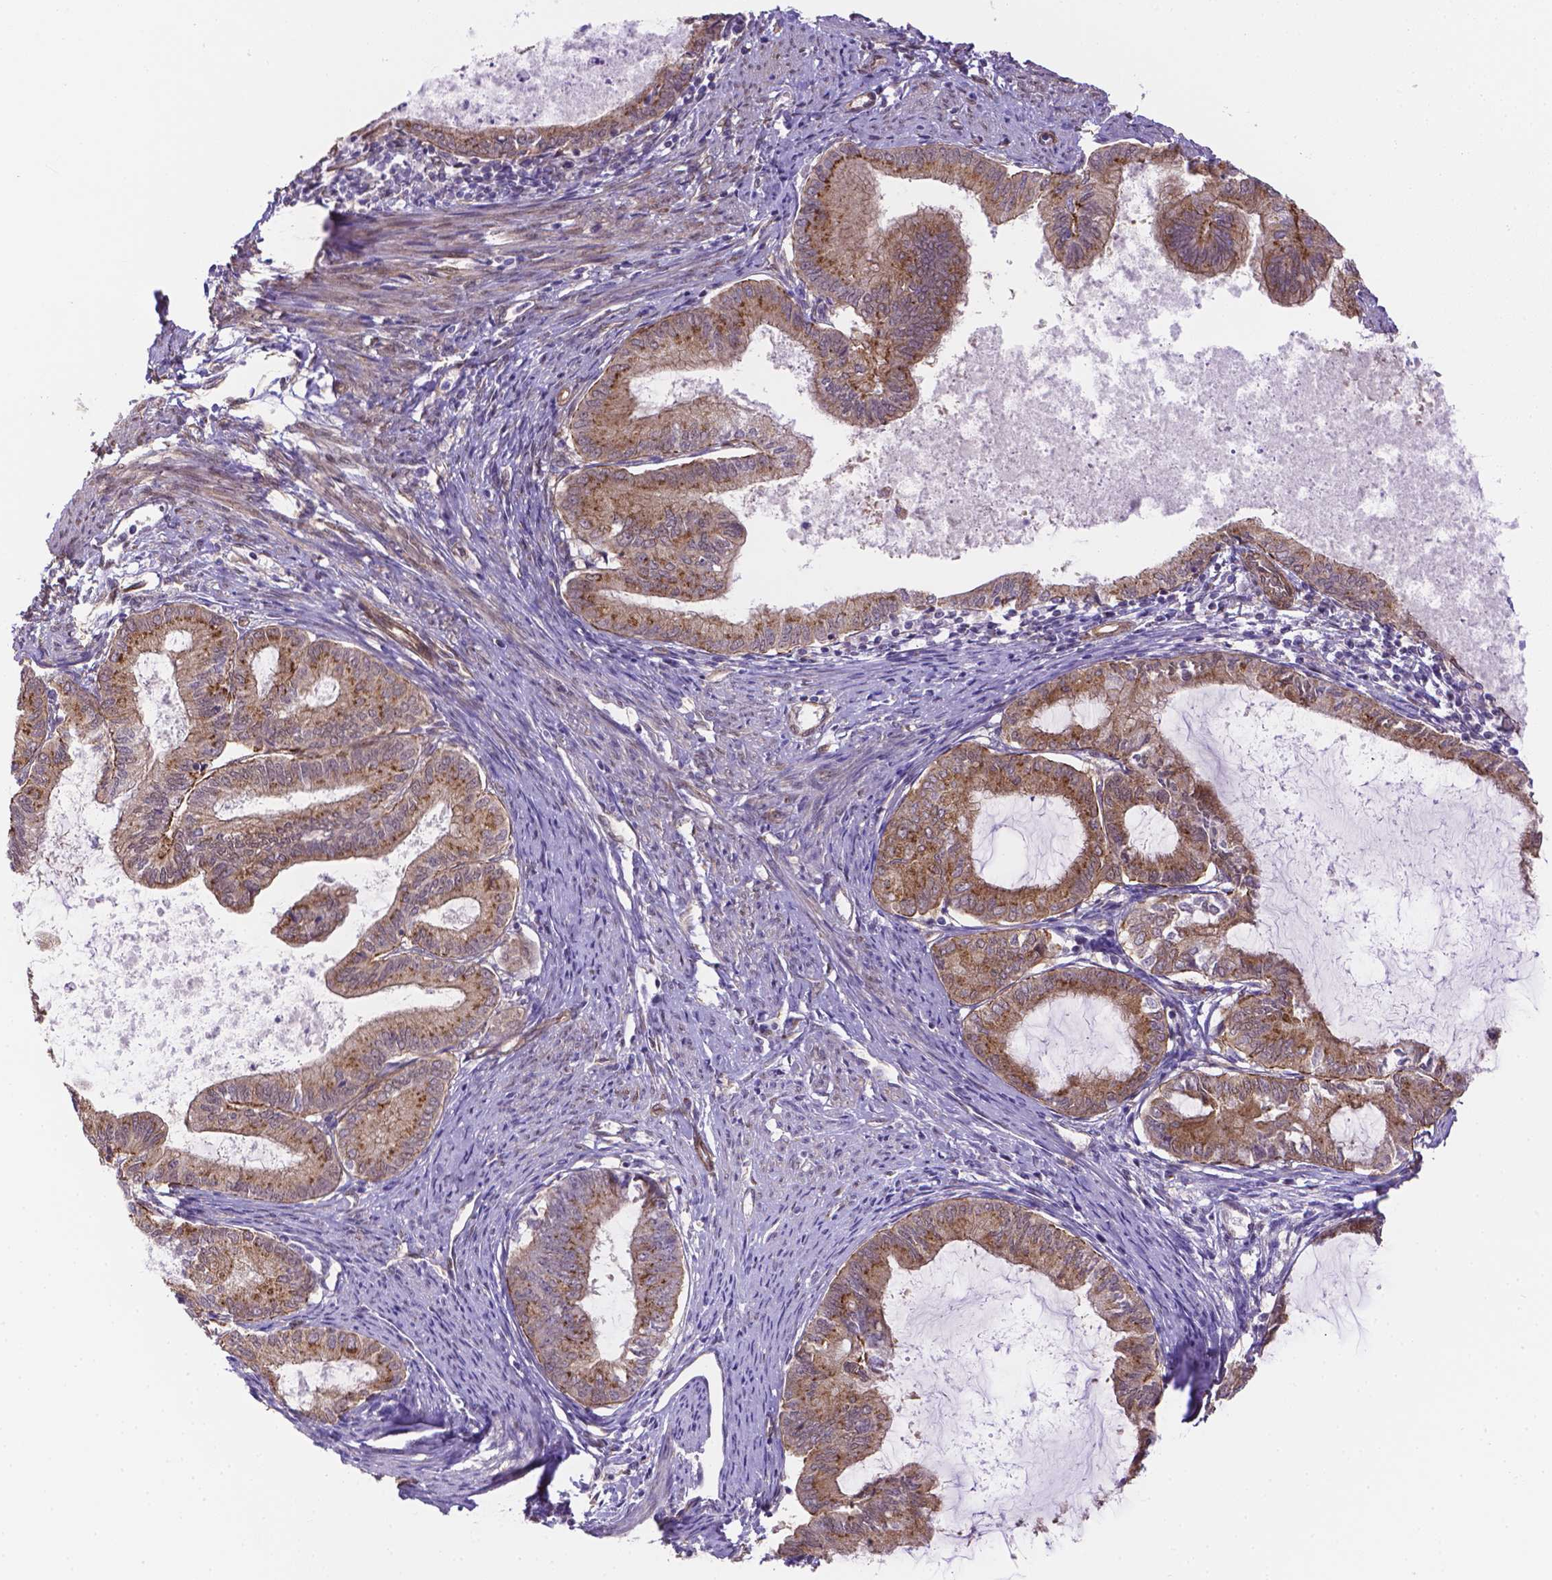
{"staining": {"intensity": "moderate", "quantity": ">75%", "location": "cytoplasmic/membranous"}, "tissue": "endometrial cancer", "cell_type": "Tumor cells", "image_type": "cancer", "snomed": [{"axis": "morphology", "description": "Adenocarcinoma, NOS"}, {"axis": "topography", "description": "Endometrium"}], "caption": "Adenocarcinoma (endometrial) stained with a brown dye demonstrates moderate cytoplasmic/membranous positive expression in approximately >75% of tumor cells.", "gene": "YAP1", "patient": {"sex": "female", "age": 86}}